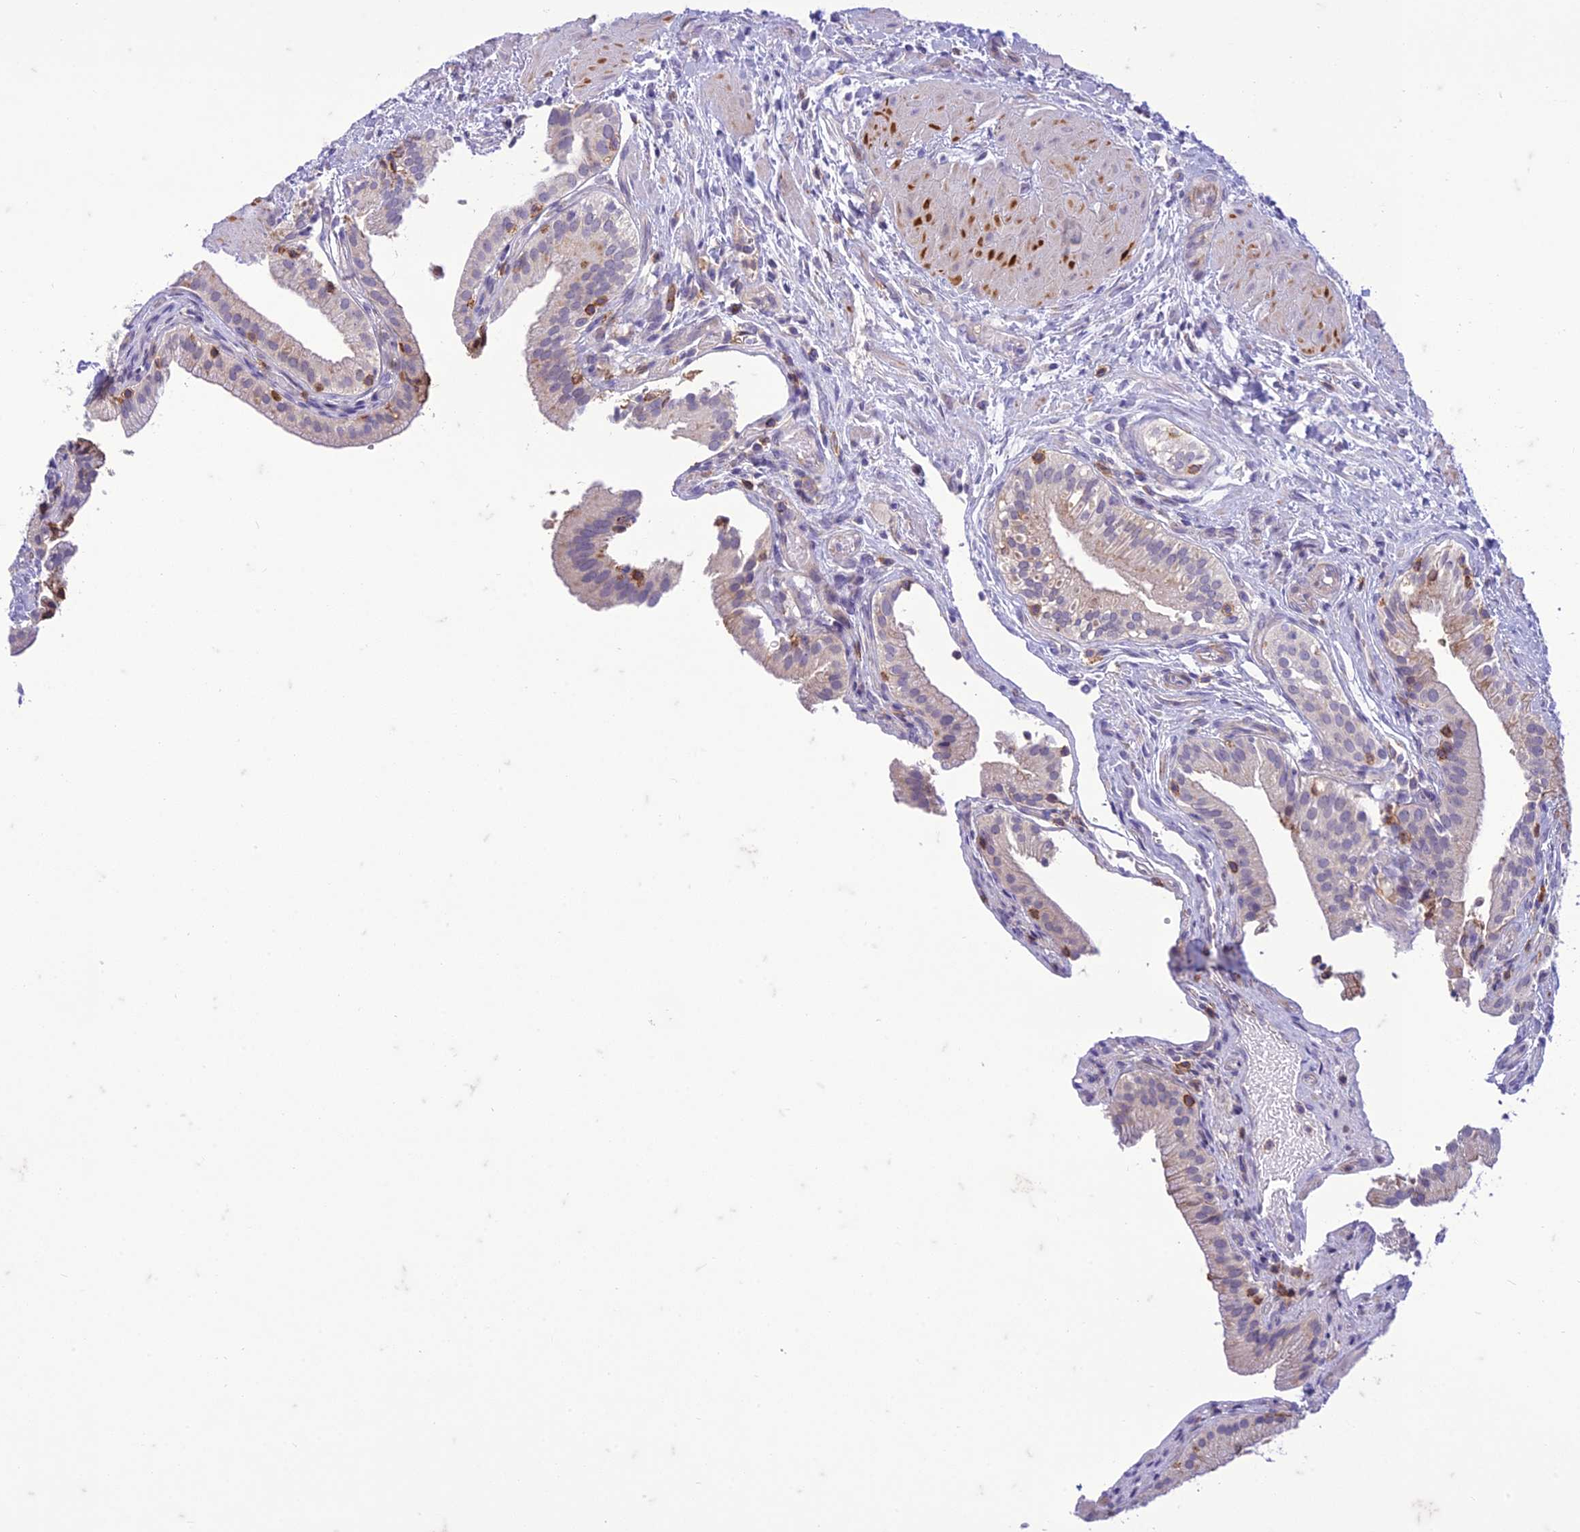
{"staining": {"intensity": "moderate", "quantity": "<25%", "location": "cytoplasmic/membranous"}, "tissue": "gallbladder", "cell_type": "Glandular cells", "image_type": "normal", "snomed": [{"axis": "morphology", "description": "Normal tissue, NOS"}, {"axis": "topography", "description": "Gallbladder"}], "caption": "High-magnification brightfield microscopy of normal gallbladder stained with DAB (3,3'-diaminobenzidine) (brown) and counterstained with hematoxylin (blue). glandular cells exhibit moderate cytoplasmic/membranous staining is present in approximately<25% of cells. (DAB IHC with brightfield microscopy, high magnification).", "gene": "ITGAE", "patient": {"sex": "male", "age": 24}}